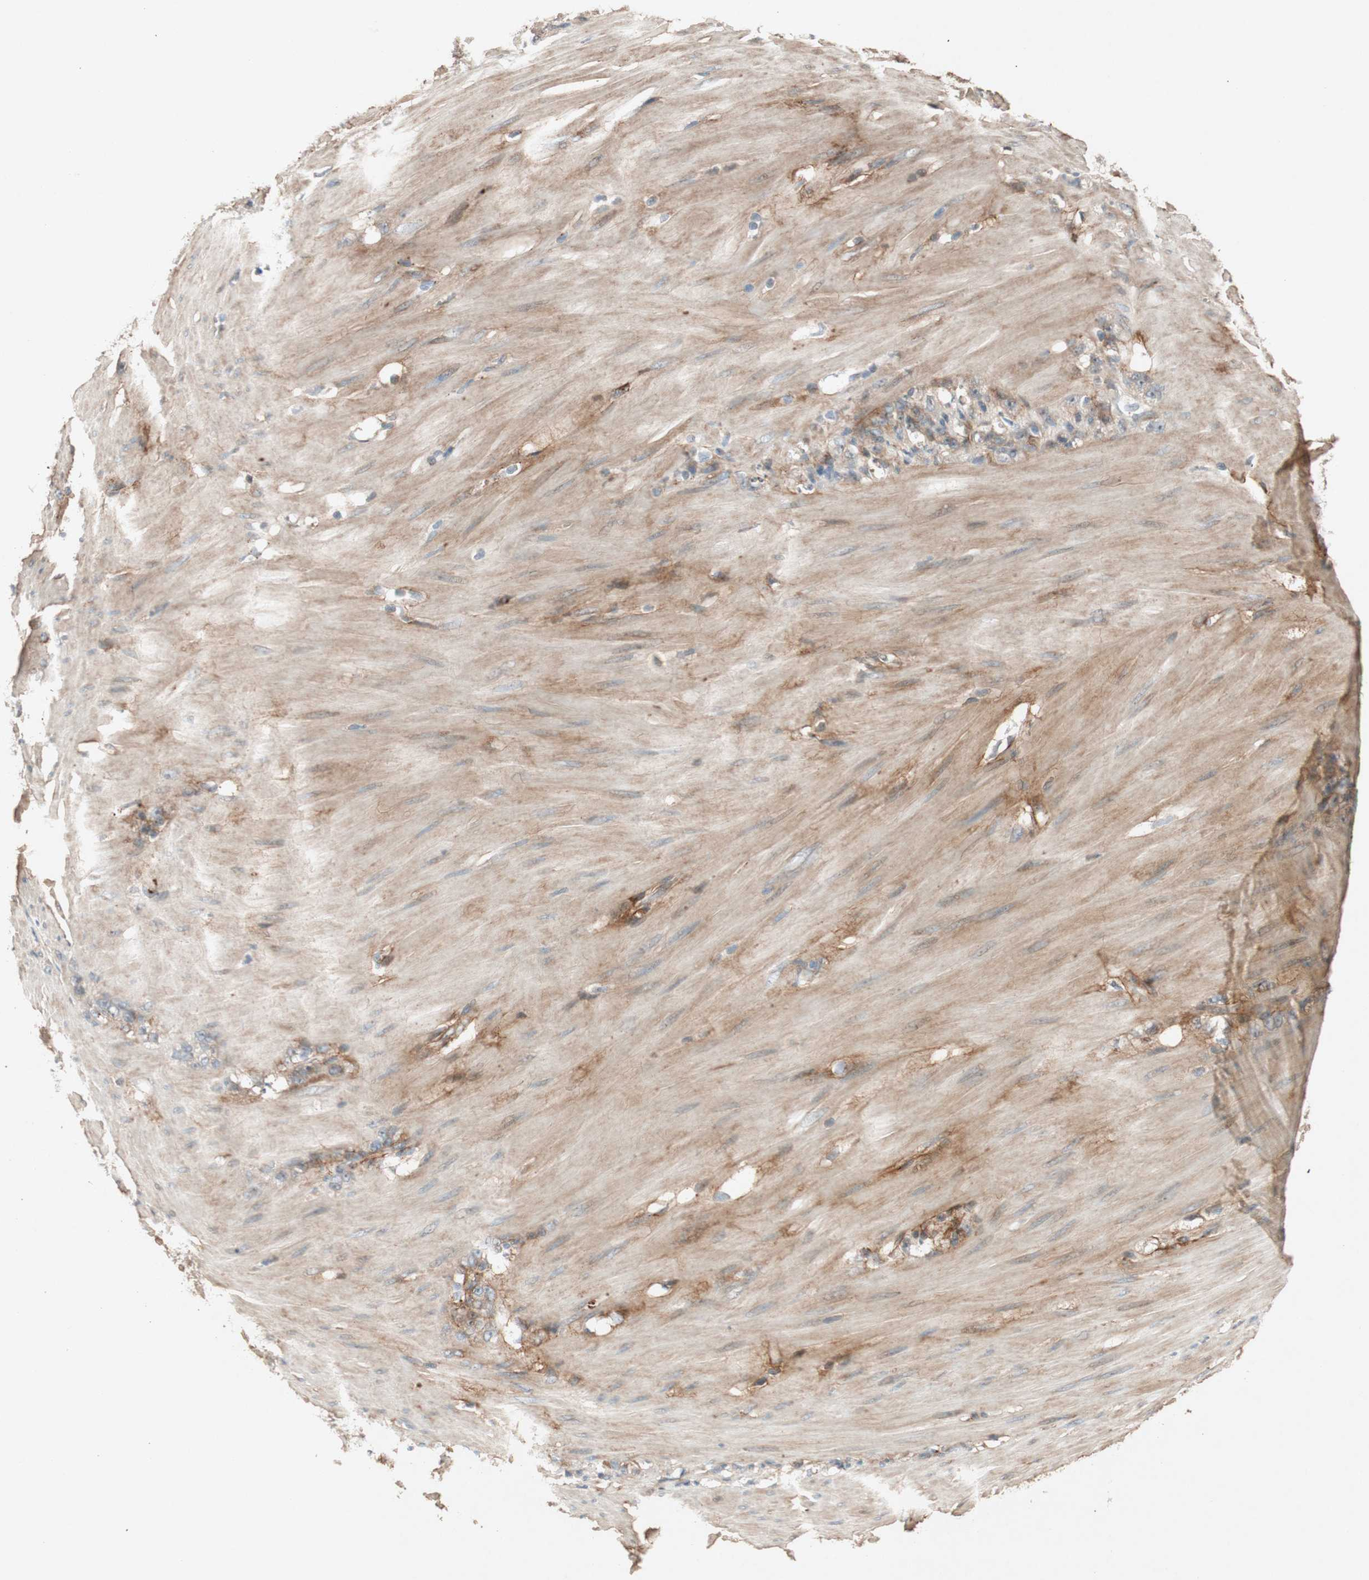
{"staining": {"intensity": "moderate", "quantity": "25%-75%", "location": "cytoplasmic/membranous"}, "tissue": "stomach cancer", "cell_type": "Tumor cells", "image_type": "cancer", "snomed": [{"axis": "morphology", "description": "Adenocarcinoma, NOS"}, {"axis": "topography", "description": "Stomach"}], "caption": "A medium amount of moderate cytoplasmic/membranous expression is appreciated in approximately 25%-75% of tumor cells in adenocarcinoma (stomach) tissue. (IHC, brightfield microscopy, high magnification).", "gene": "EPHA6", "patient": {"sex": "male", "age": 82}}